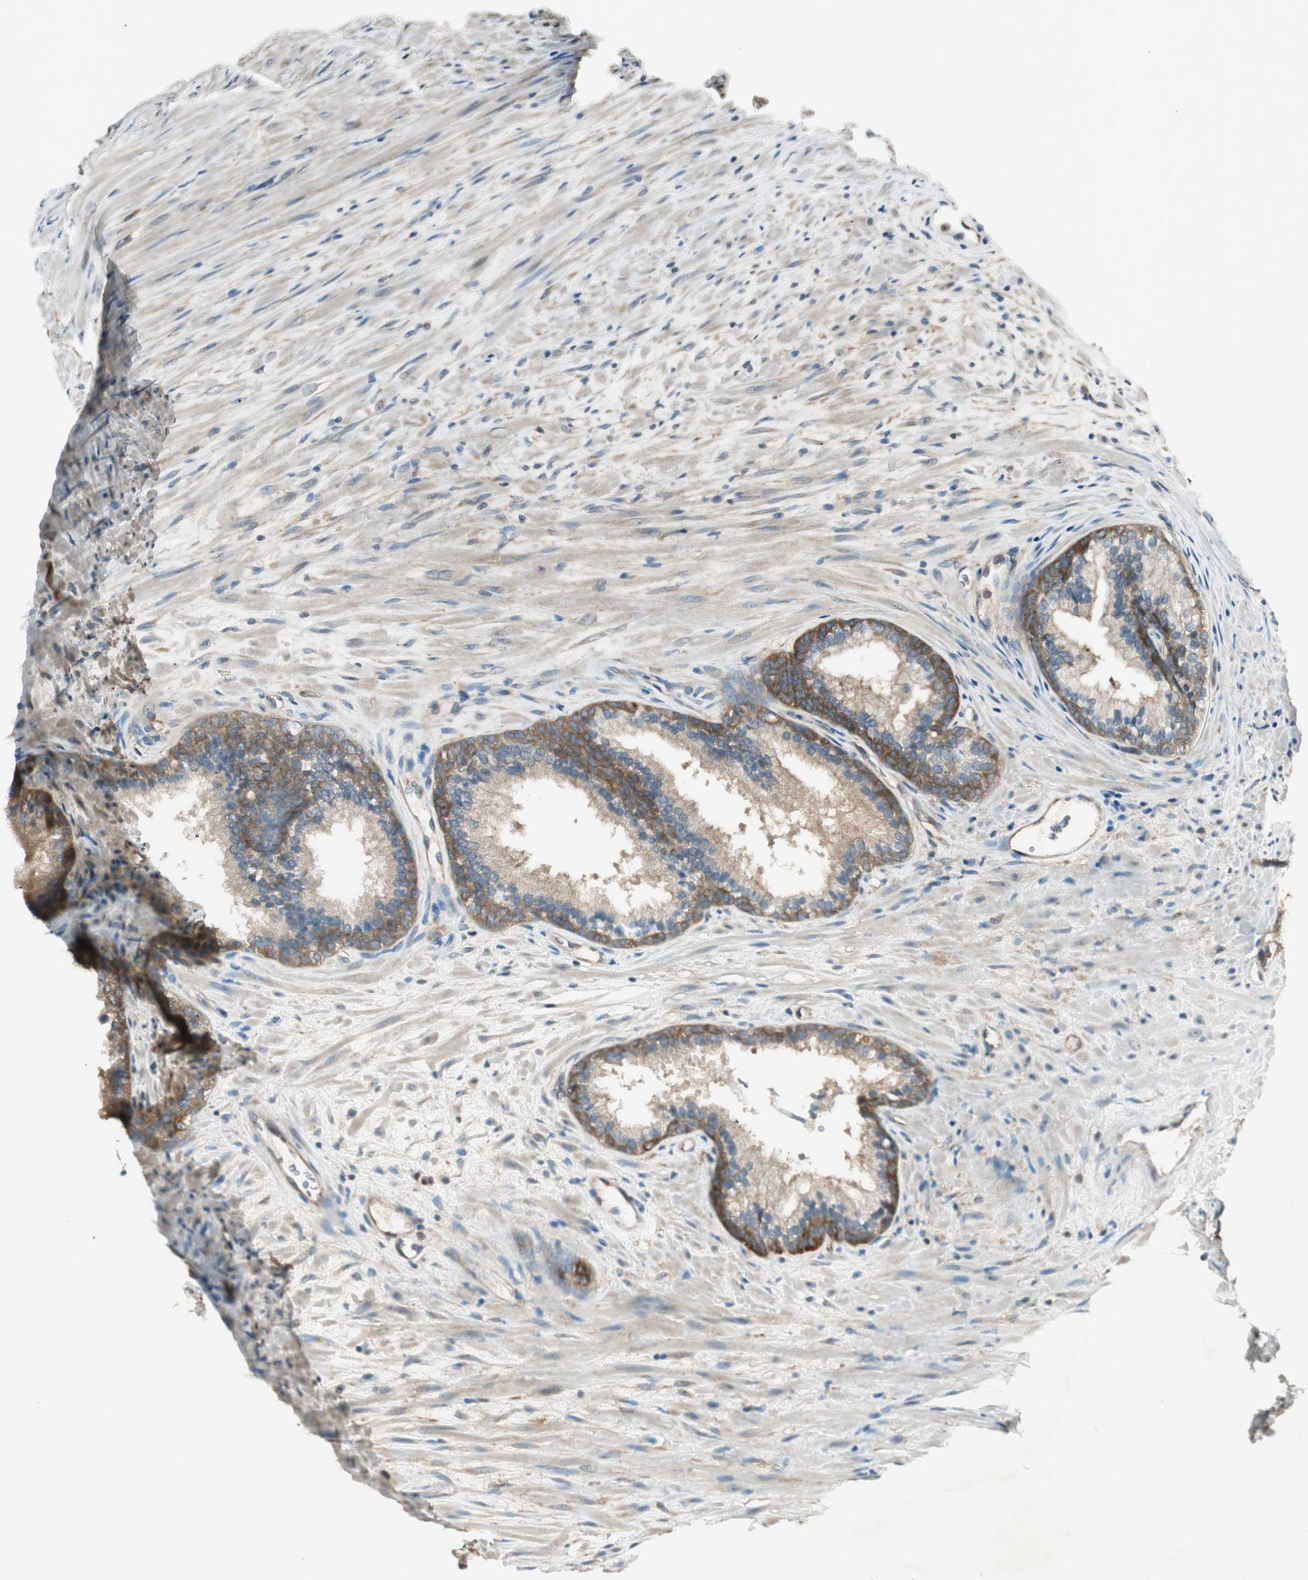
{"staining": {"intensity": "weak", "quantity": ">75%", "location": "cytoplasmic/membranous"}, "tissue": "prostate", "cell_type": "Glandular cells", "image_type": "normal", "snomed": [{"axis": "morphology", "description": "Normal tissue, NOS"}, {"axis": "topography", "description": "Prostate"}], "caption": "Immunohistochemical staining of unremarkable human prostate displays low levels of weak cytoplasmic/membranous positivity in approximately >75% of glandular cells.", "gene": "IPO5", "patient": {"sex": "male", "age": 76}}